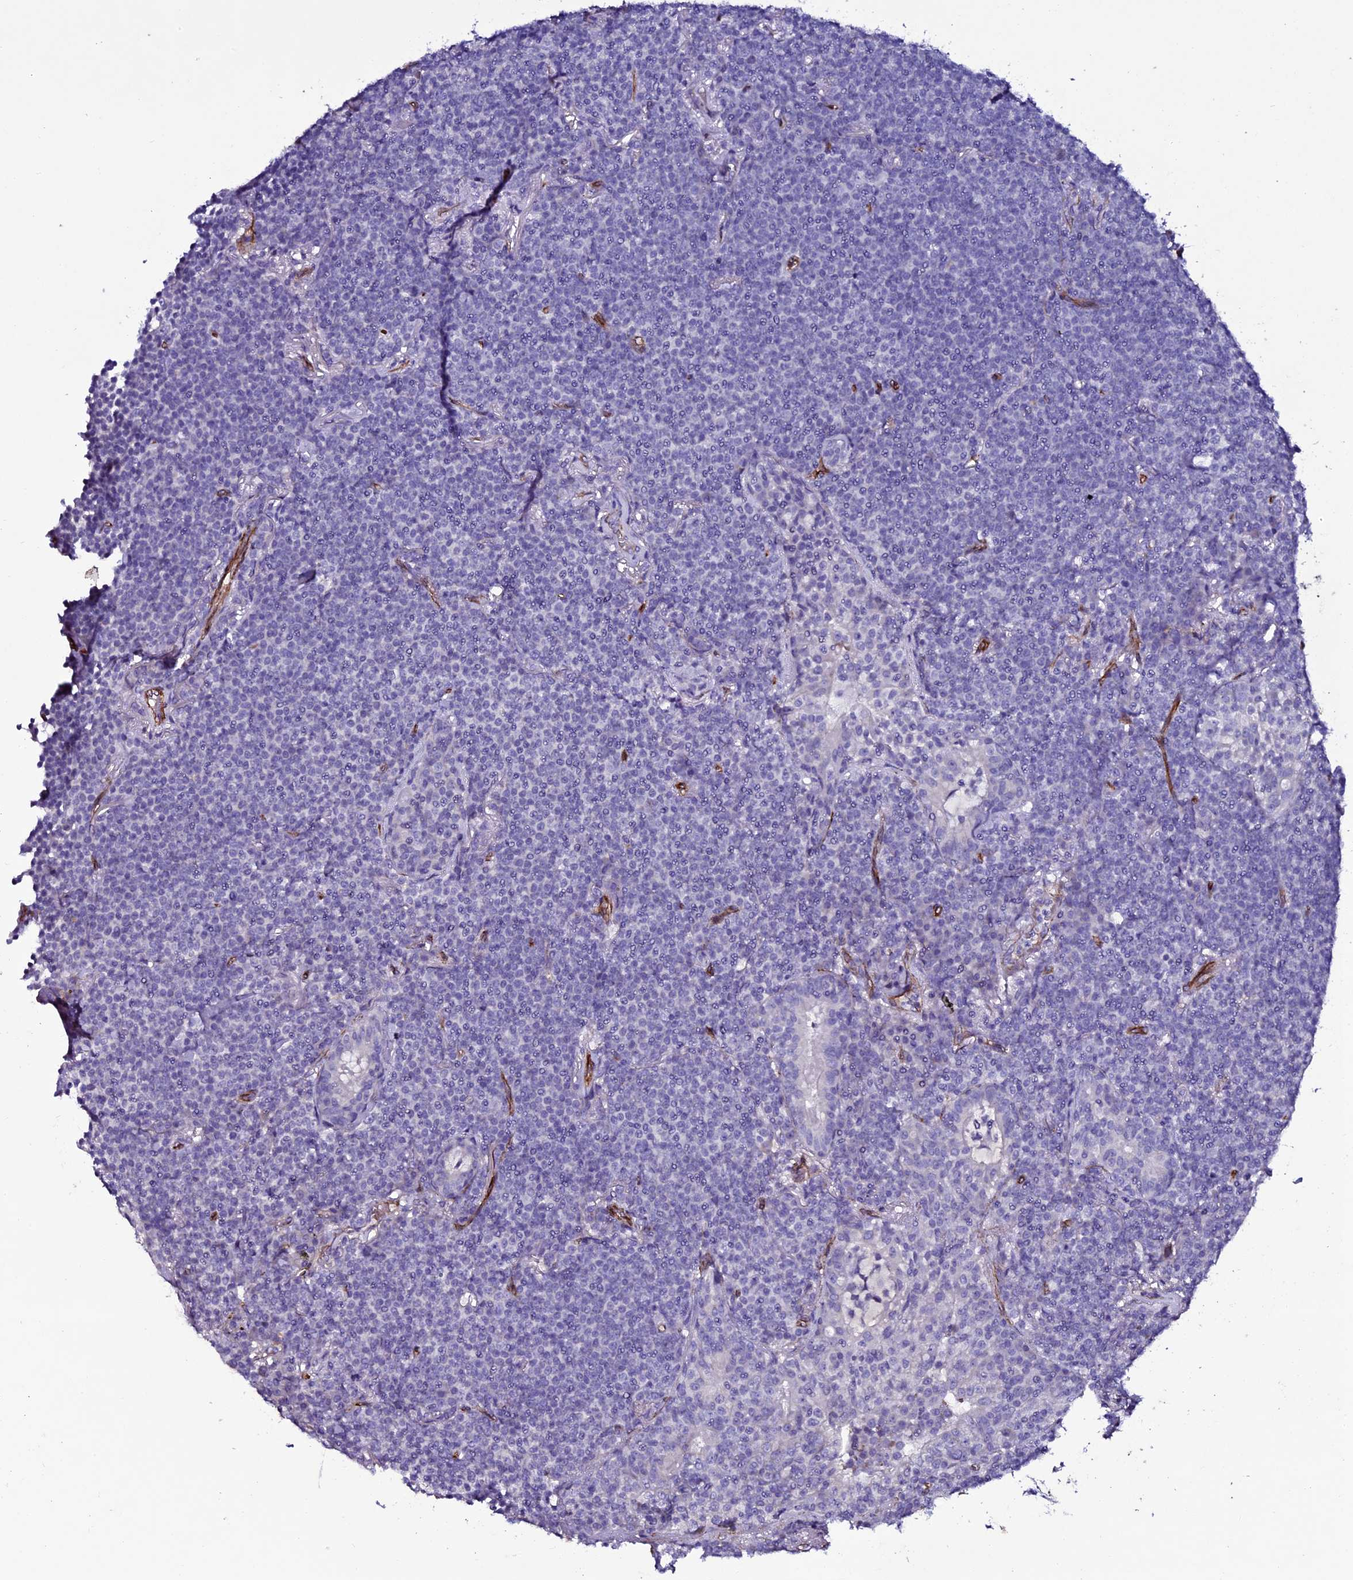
{"staining": {"intensity": "negative", "quantity": "none", "location": "none"}, "tissue": "lymphoma", "cell_type": "Tumor cells", "image_type": "cancer", "snomed": [{"axis": "morphology", "description": "Malignant lymphoma, non-Hodgkin's type, Low grade"}, {"axis": "topography", "description": "Lung"}], "caption": "Tumor cells are negative for protein expression in human malignant lymphoma, non-Hodgkin's type (low-grade).", "gene": "MEX3C", "patient": {"sex": "female", "age": 71}}